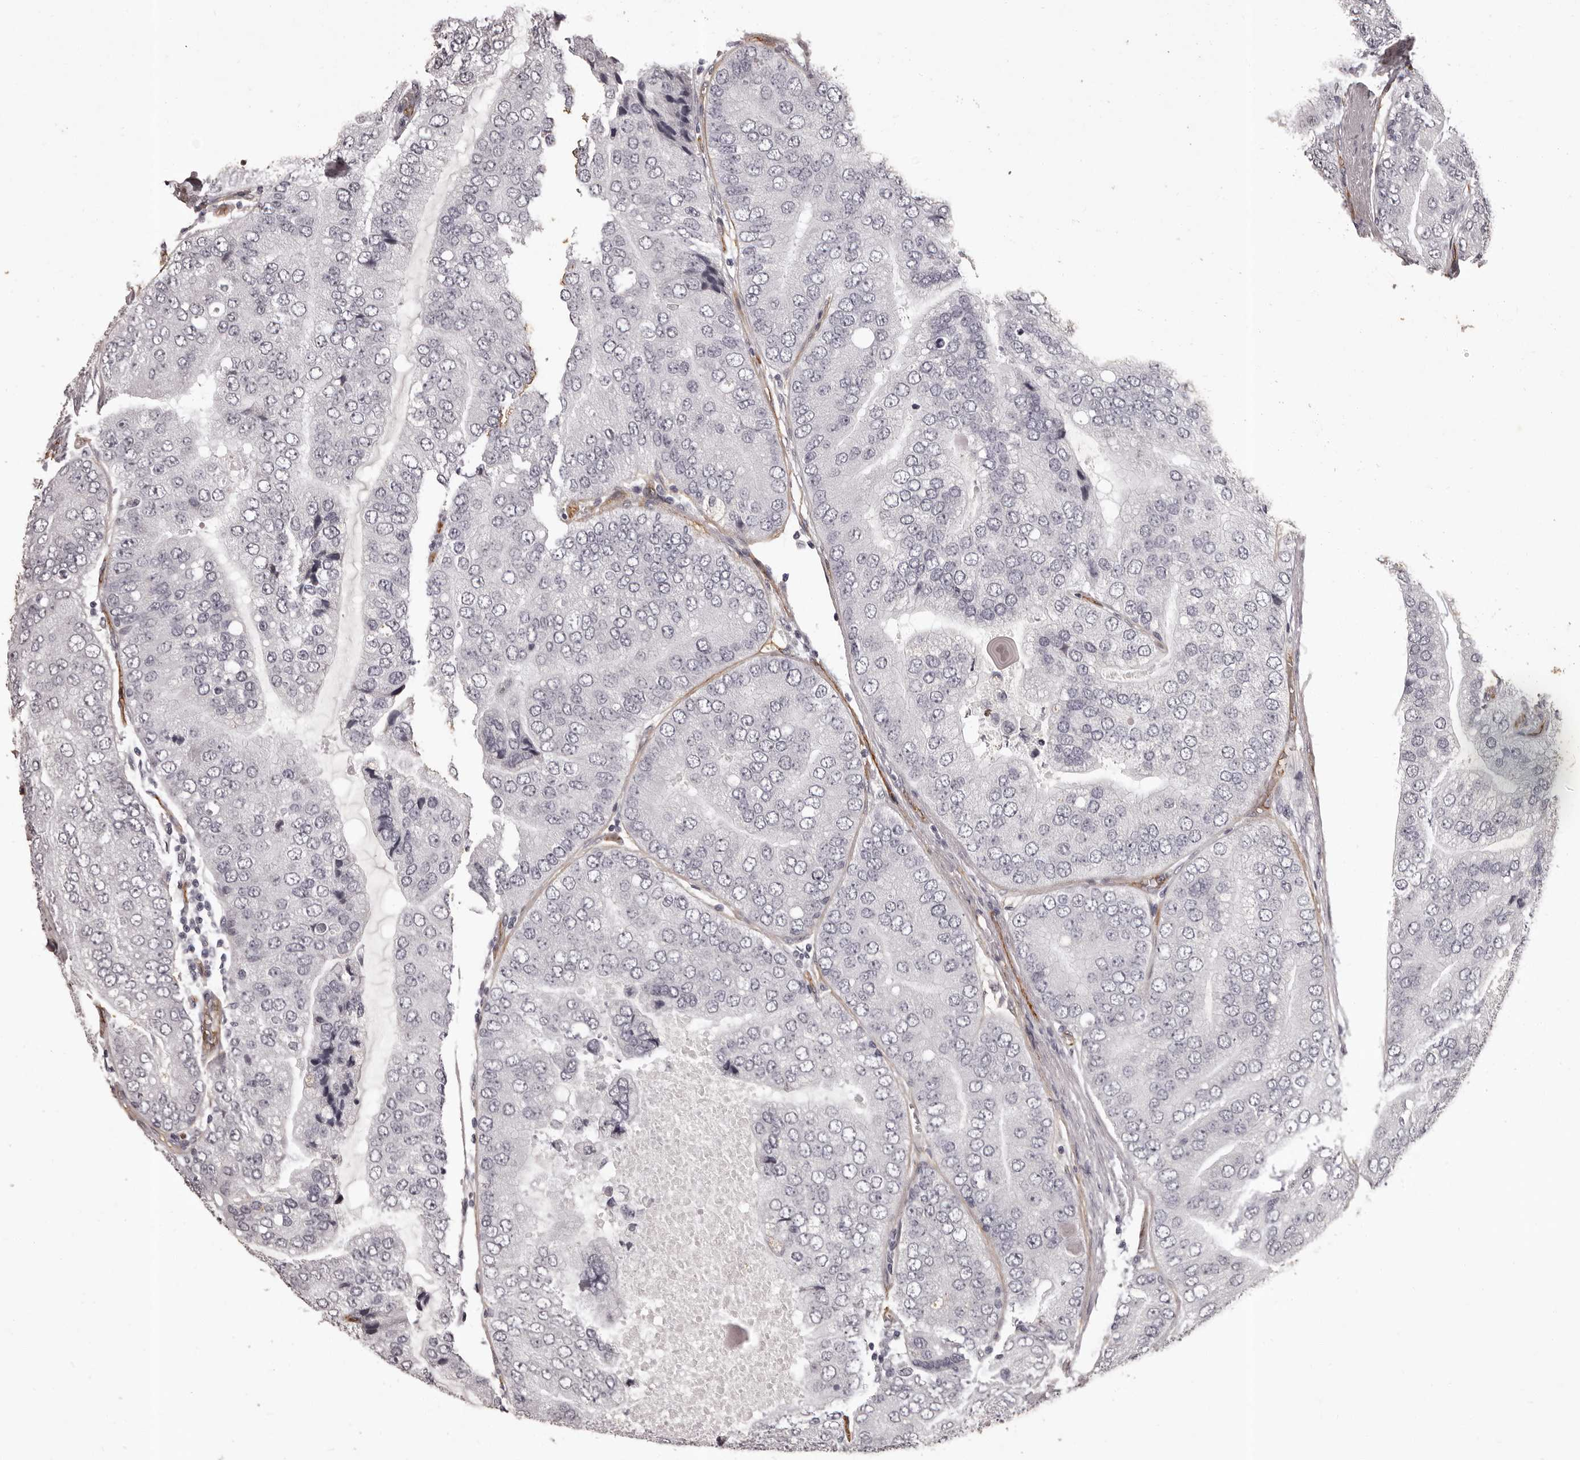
{"staining": {"intensity": "negative", "quantity": "none", "location": "none"}, "tissue": "prostate cancer", "cell_type": "Tumor cells", "image_type": "cancer", "snomed": [{"axis": "morphology", "description": "Adenocarcinoma, High grade"}, {"axis": "topography", "description": "Prostate"}], "caption": "Protein analysis of adenocarcinoma (high-grade) (prostate) displays no significant staining in tumor cells.", "gene": "GPR78", "patient": {"sex": "male", "age": 70}}